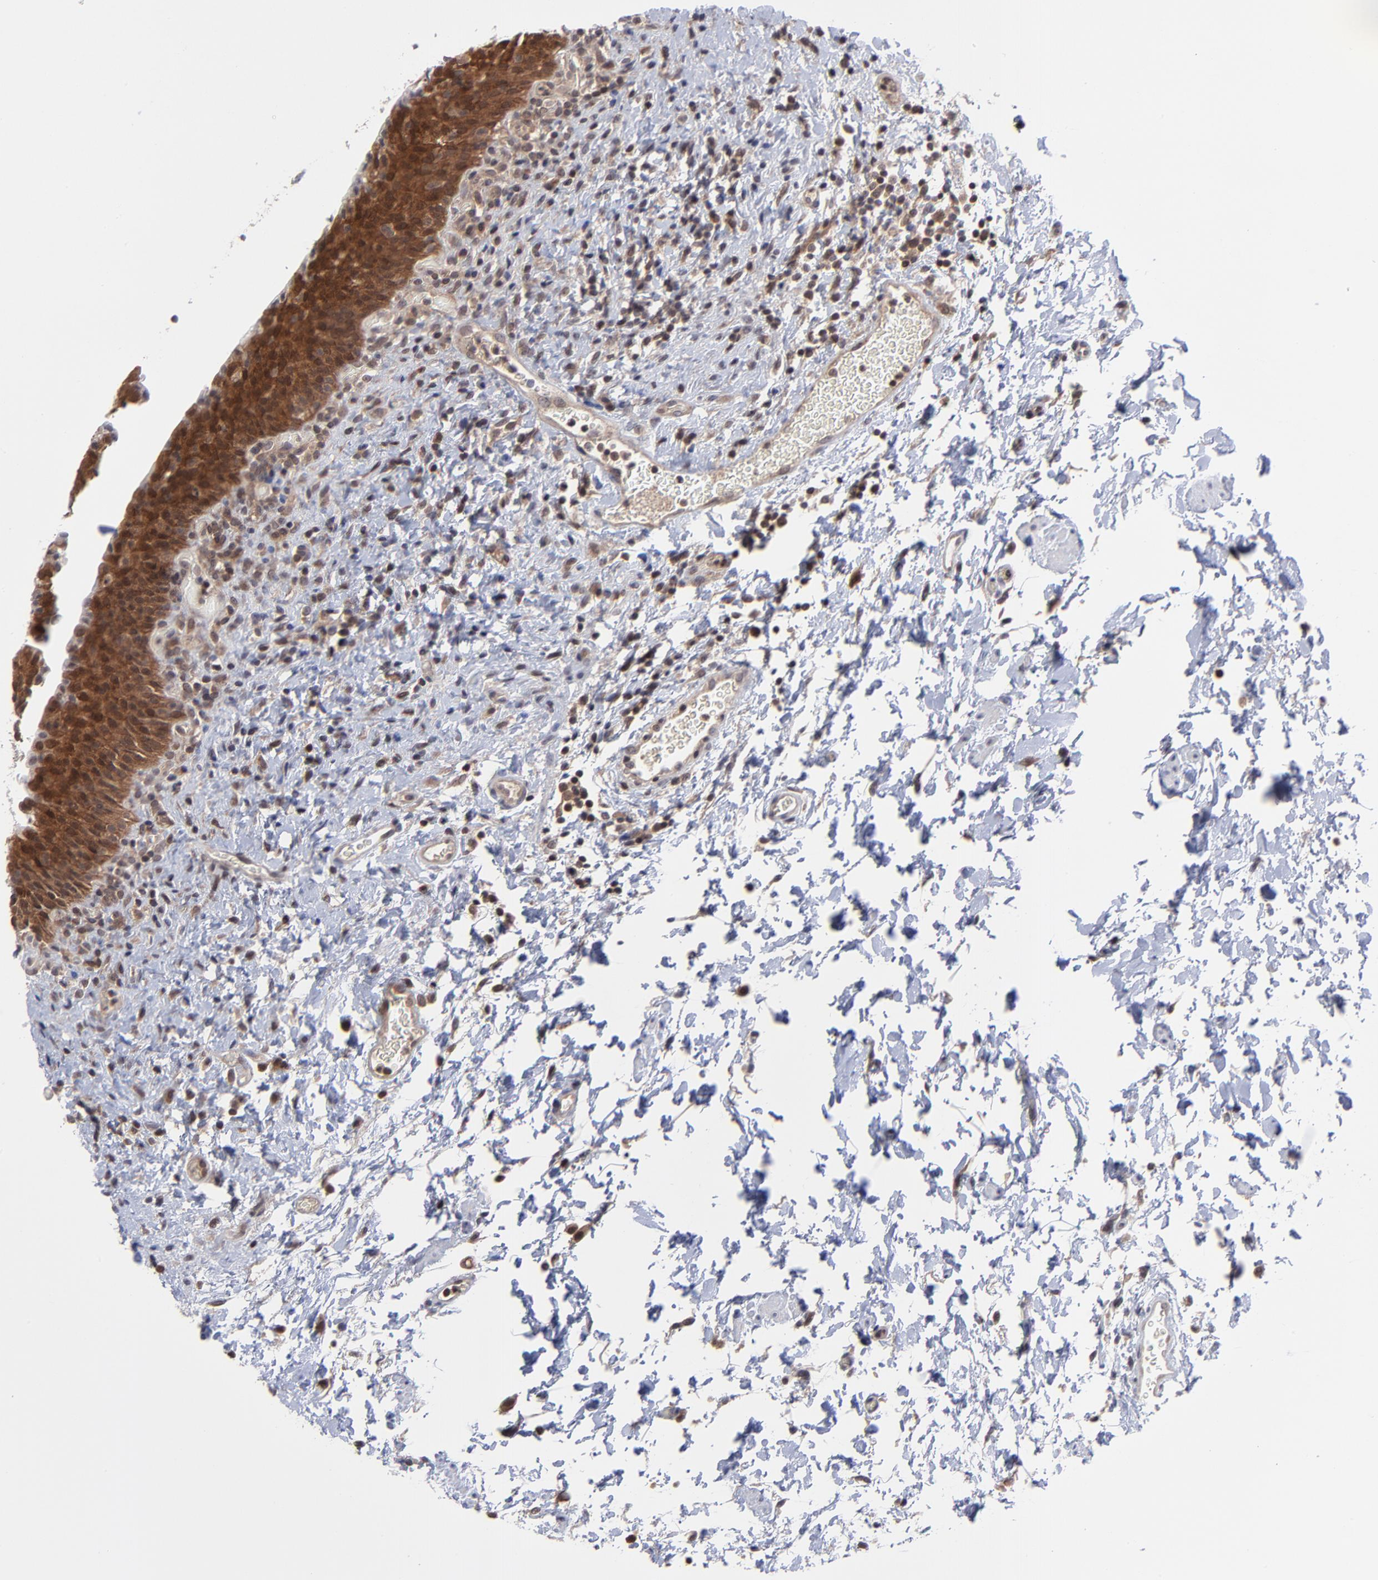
{"staining": {"intensity": "strong", "quantity": ">75%", "location": "cytoplasmic/membranous"}, "tissue": "urinary bladder", "cell_type": "Urothelial cells", "image_type": "normal", "snomed": [{"axis": "morphology", "description": "Normal tissue, NOS"}, {"axis": "topography", "description": "Urinary bladder"}], "caption": "The image reveals immunohistochemical staining of benign urinary bladder. There is strong cytoplasmic/membranous expression is seen in about >75% of urothelial cells.", "gene": "UBE2L6", "patient": {"sex": "male", "age": 51}}